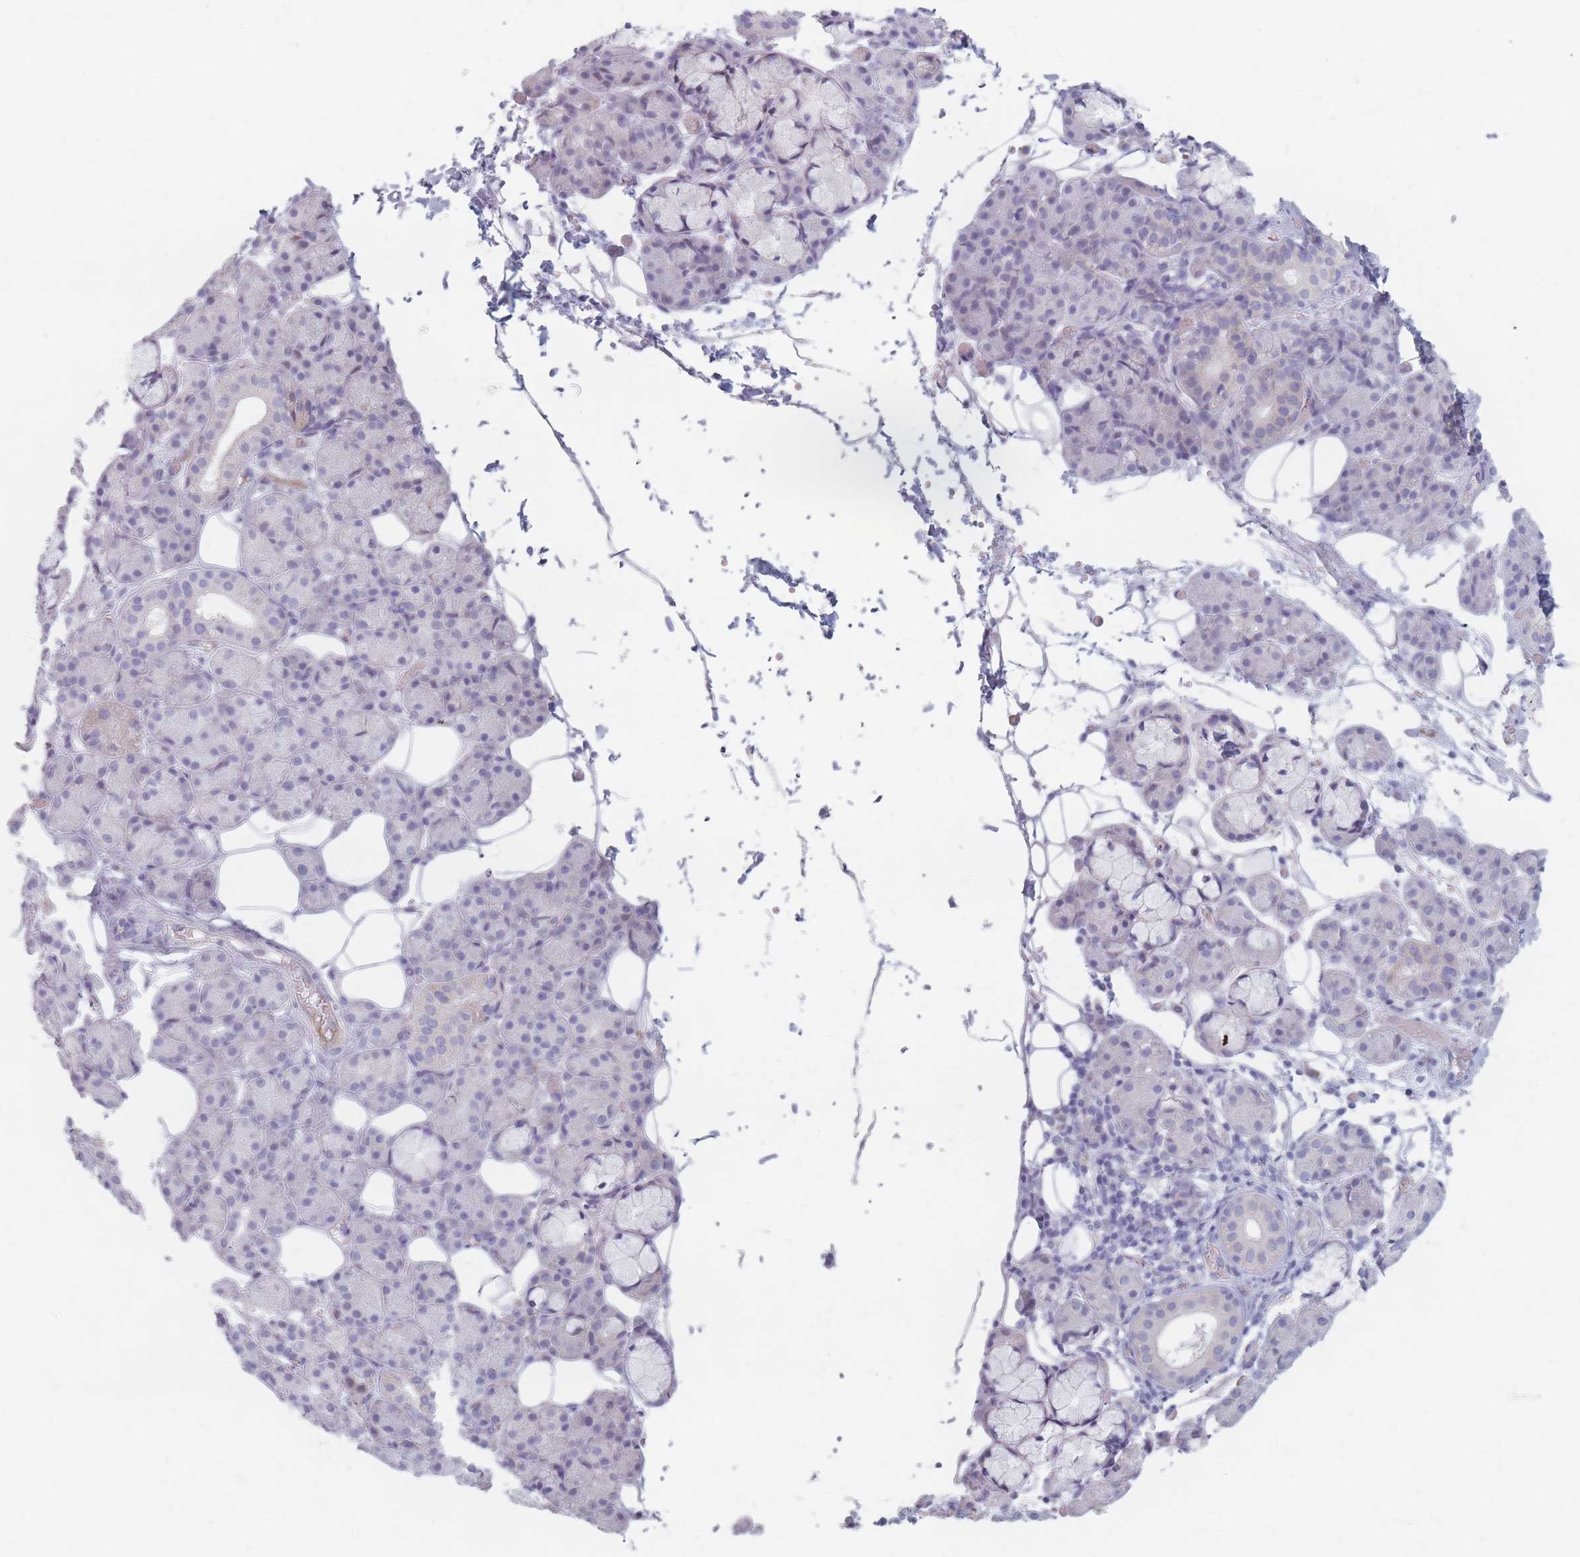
{"staining": {"intensity": "negative", "quantity": "none", "location": "none"}, "tissue": "salivary gland", "cell_type": "Glandular cells", "image_type": "normal", "snomed": [{"axis": "morphology", "description": "Normal tissue, NOS"}, {"axis": "topography", "description": "Salivary gland"}], "caption": "High magnification brightfield microscopy of benign salivary gland stained with DAB (brown) and counterstained with hematoxylin (blue): glandular cells show no significant expression. Brightfield microscopy of immunohistochemistry (IHC) stained with DAB (3,3'-diaminobenzidine) (brown) and hematoxylin (blue), captured at high magnification.", "gene": "PIGM", "patient": {"sex": "male", "age": 63}}